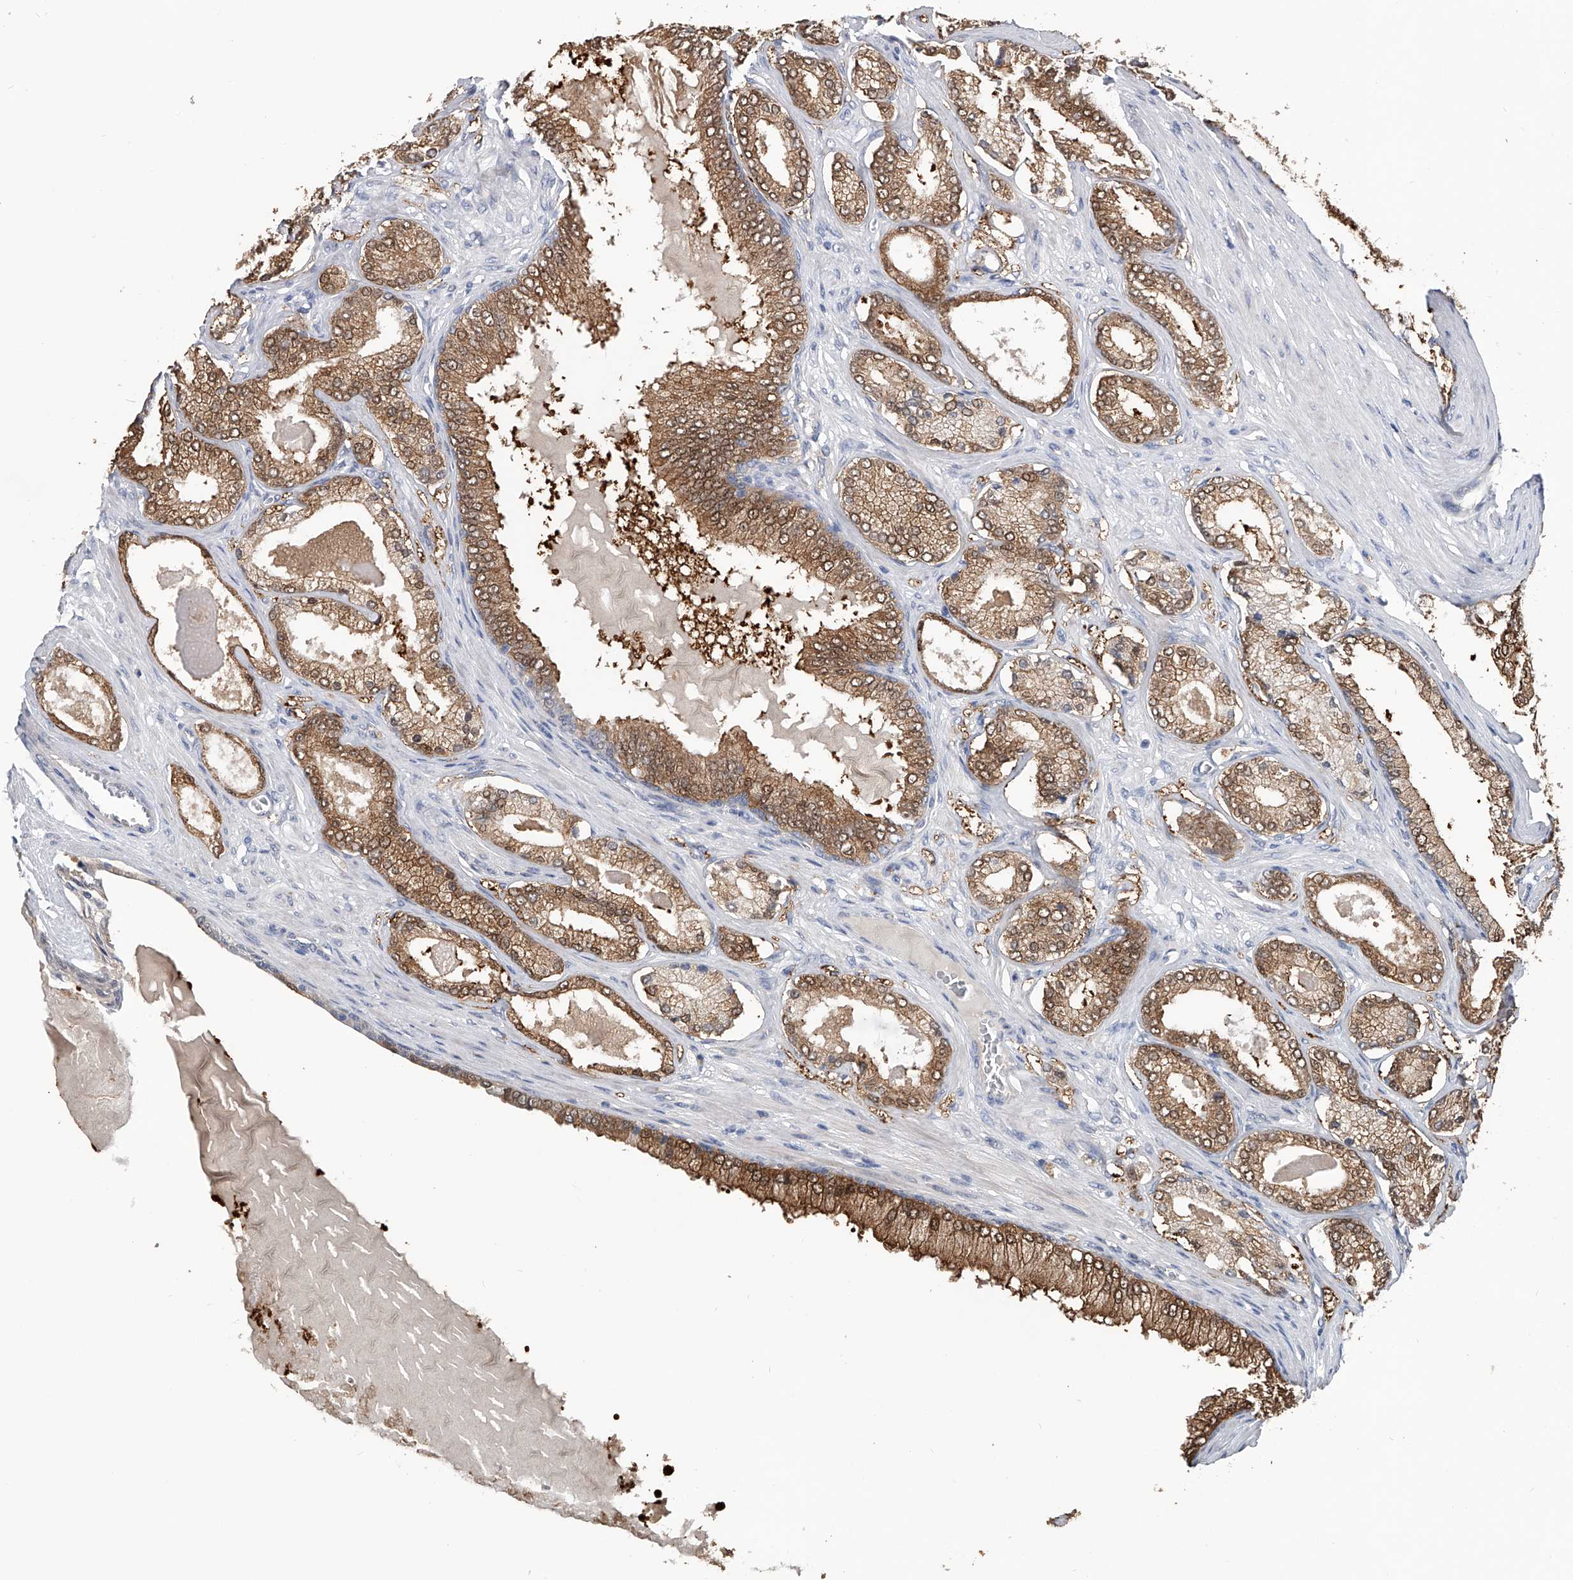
{"staining": {"intensity": "strong", "quantity": ">75%", "location": "cytoplasmic/membranous,nuclear"}, "tissue": "prostate cancer", "cell_type": "Tumor cells", "image_type": "cancer", "snomed": [{"axis": "morphology", "description": "Adenocarcinoma, Low grade"}, {"axis": "topography", "description": "Prostate"}], "caption": "Immunohistochemical staining of human adenocarcinoma (low-grade) (prostate) displays high levels of strong cytoplasmic/membranous and nuclear protein expression in about >75% of tumor cells.", "gene": "PGM3", "patient": {"sex": "male", "age": 70}}